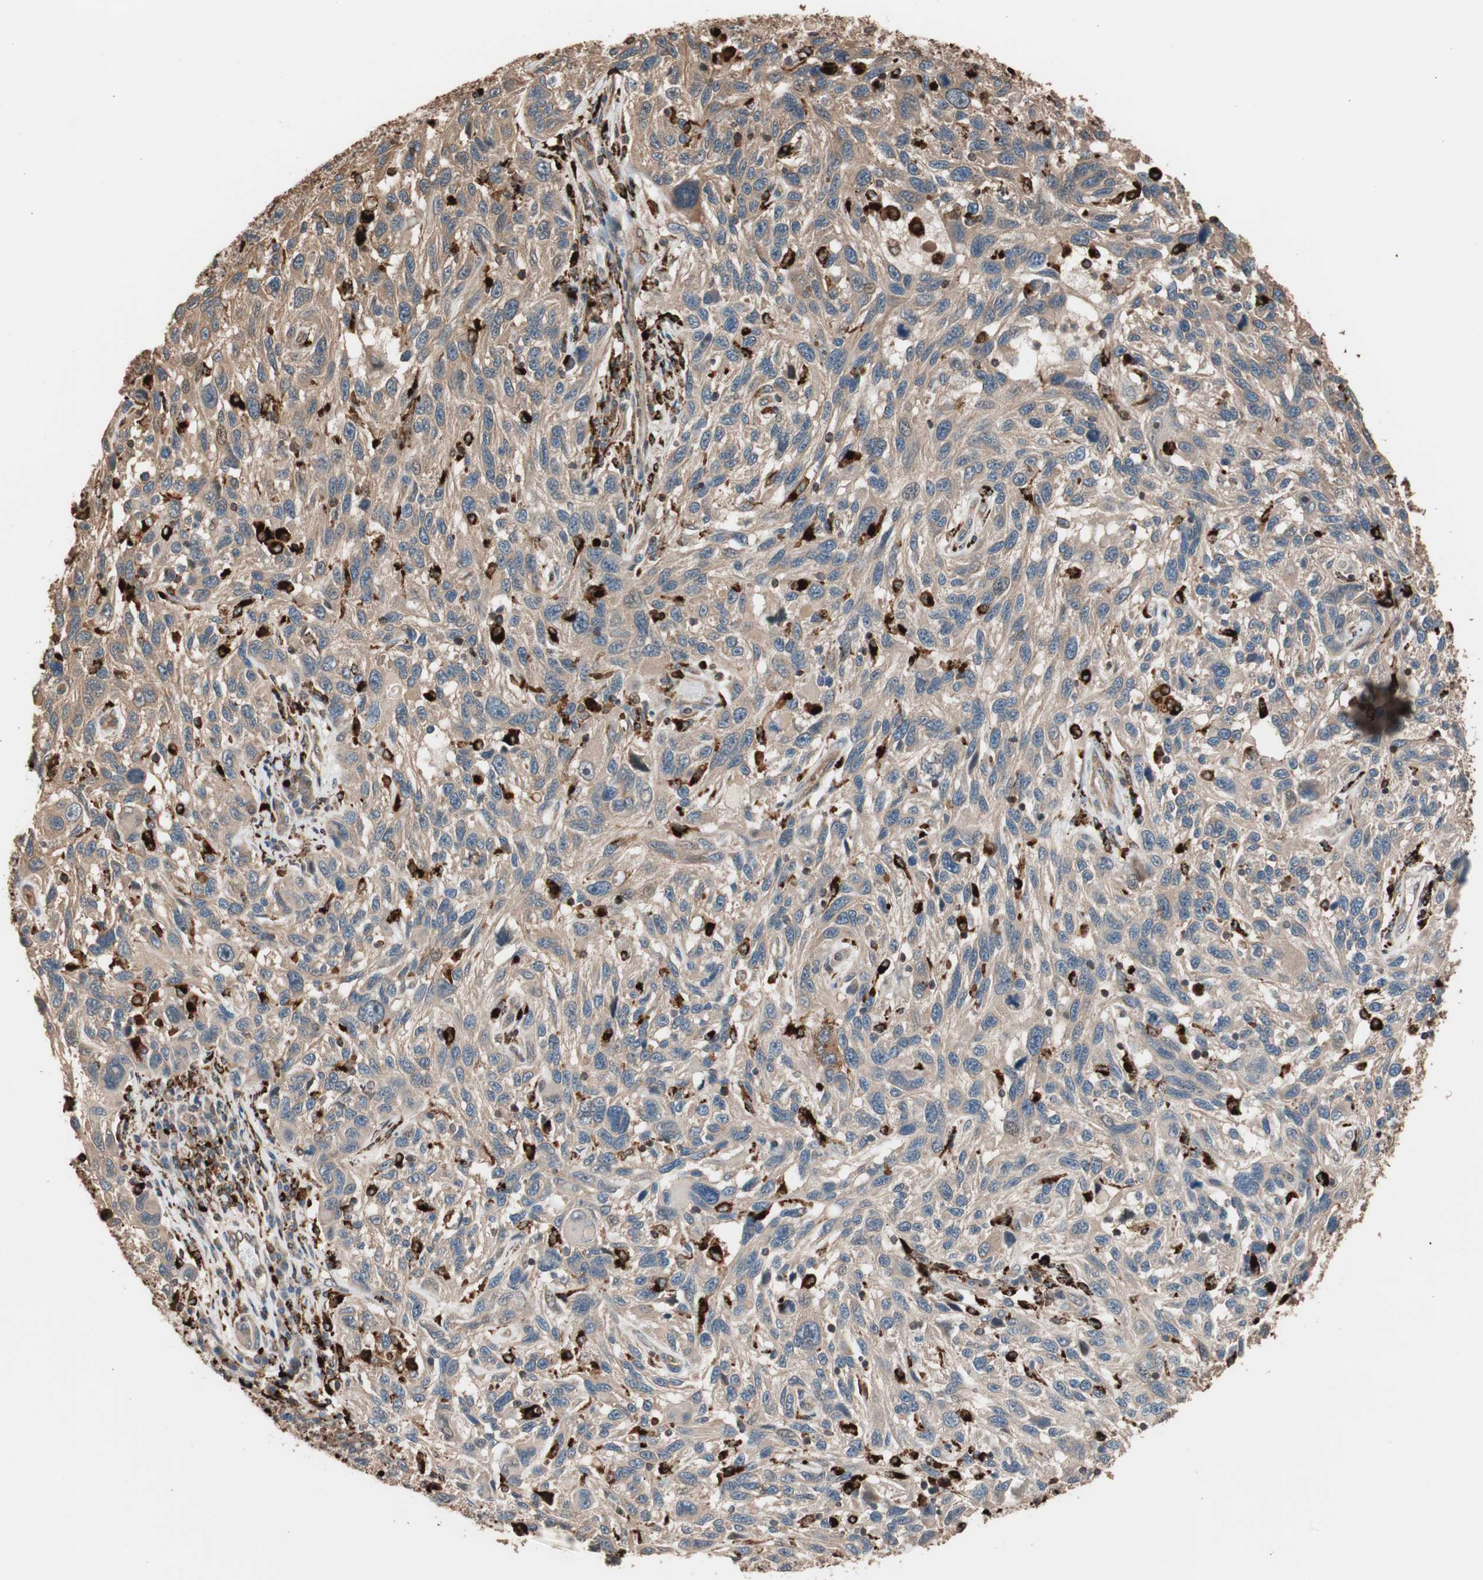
{"staining": {"intensity": "moderate", "quantity": ">75%", "location": "cytoplasmic/membranous"}, "tissue": "melanoma", "cell_type": "Tumor cells", "image_type": "cancer", "snomed": [{"axis": "morphology", "description": "Malignant melanoma, NOS"}, {"axis": "topography", "description": "Skin"}], "caption": "Brown immunohistochemical staining in human malignant melanoma demonstrates moderate cytoplasmic/membranous expression in approximately >75% of tumor cells. (DAB IHC with brightfield microscopy, high magnification).", "gene": "CCT3", "patient": {"sex": "male", "age": 53}}